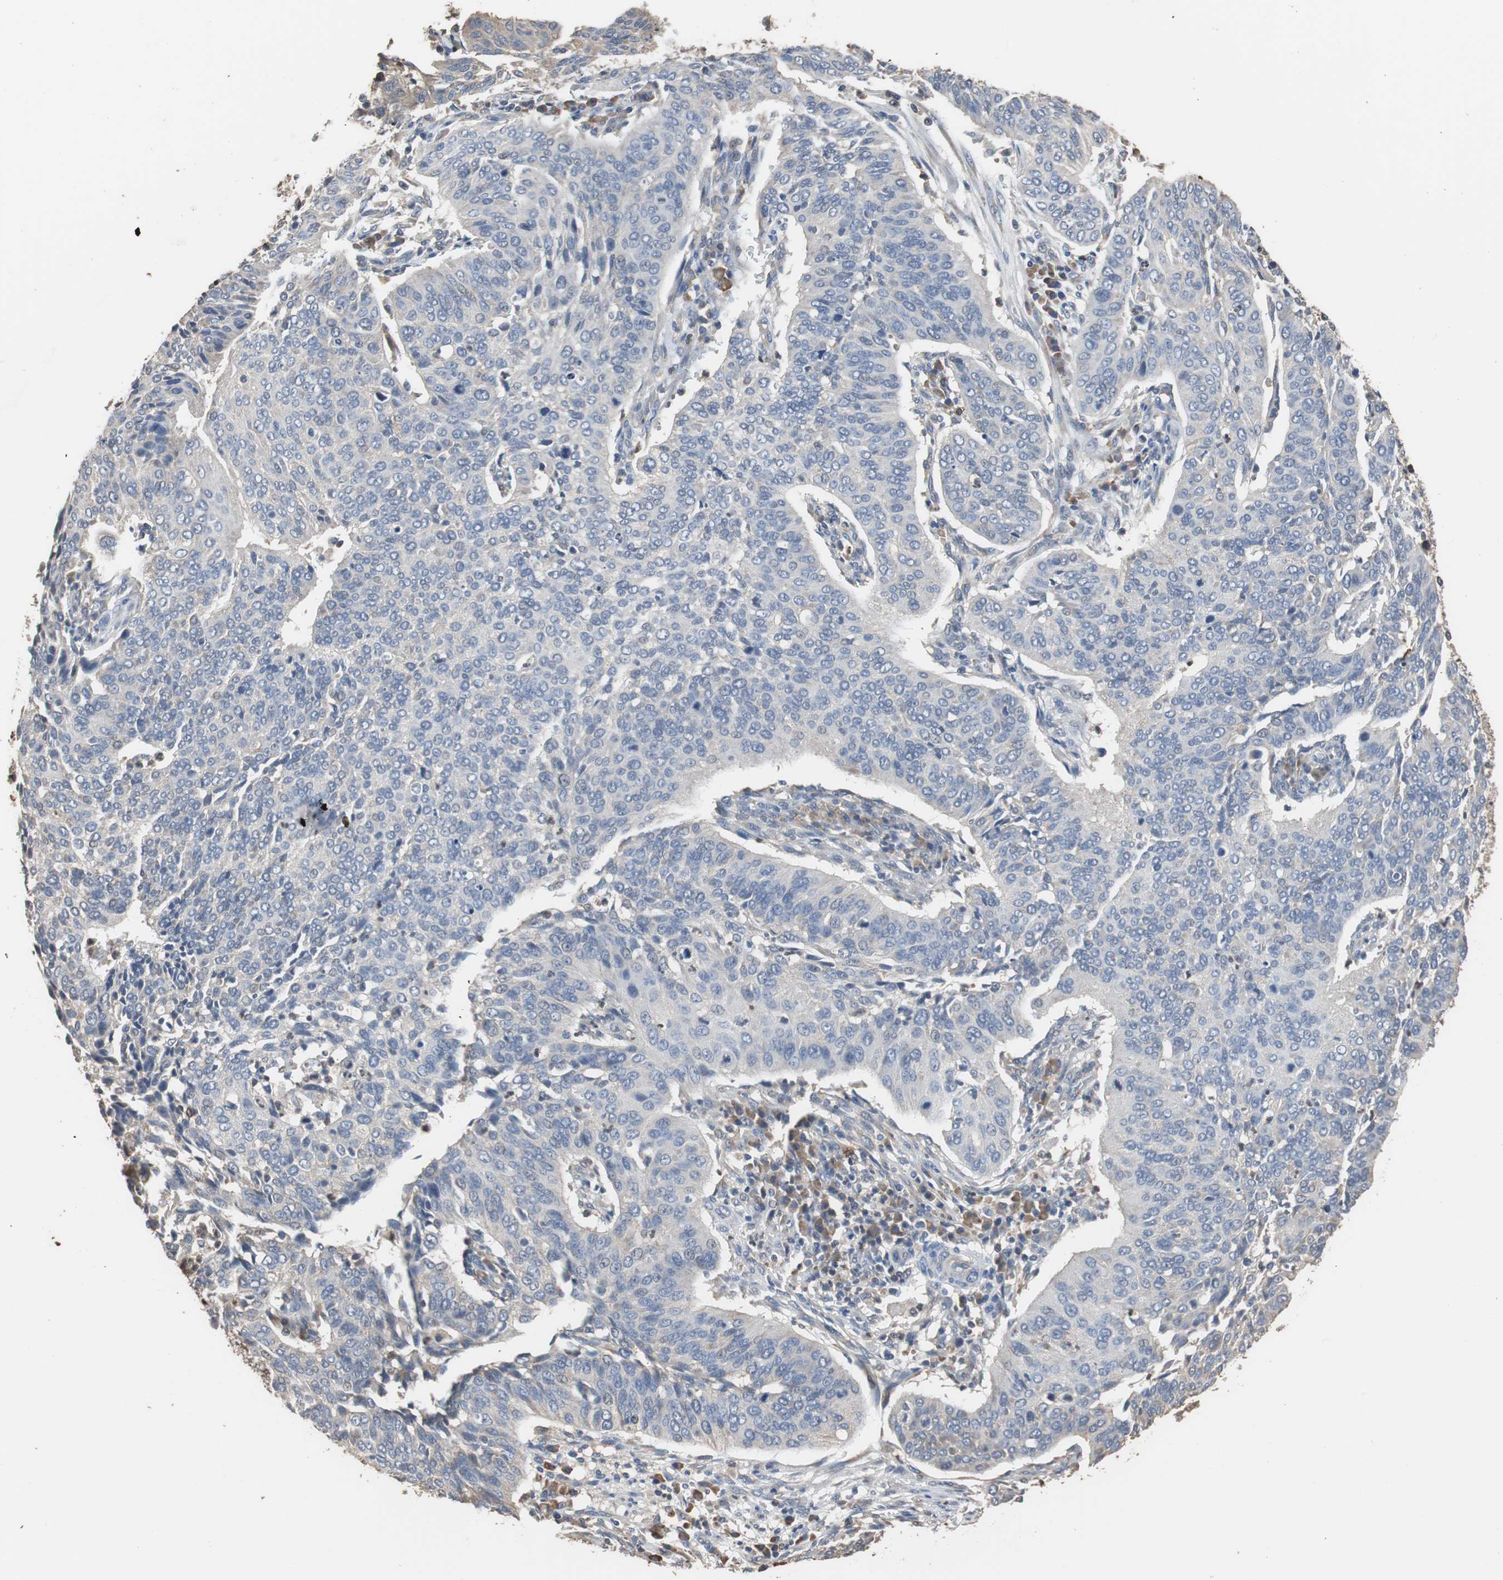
{"staining": {"intensity": "weak", "quantity": "<25%", "location": "cytoplasmic/membranous"}, "tissue": "cervical cancer", "cell_type": "Tumor cells", "image_type": "cancer", "snomed": [{"axis": "morphology", "description": "Squamous cell carcinoma, NOS"}, {"axis": "topography", "description": "Cervix"}], "caption": "Squamous cell carcinoma (cervical) stained for a protein using IHC displays no staining tumor cells.", "gene": "SCIMP", "patient": {"sex": "female", "age": 39}}